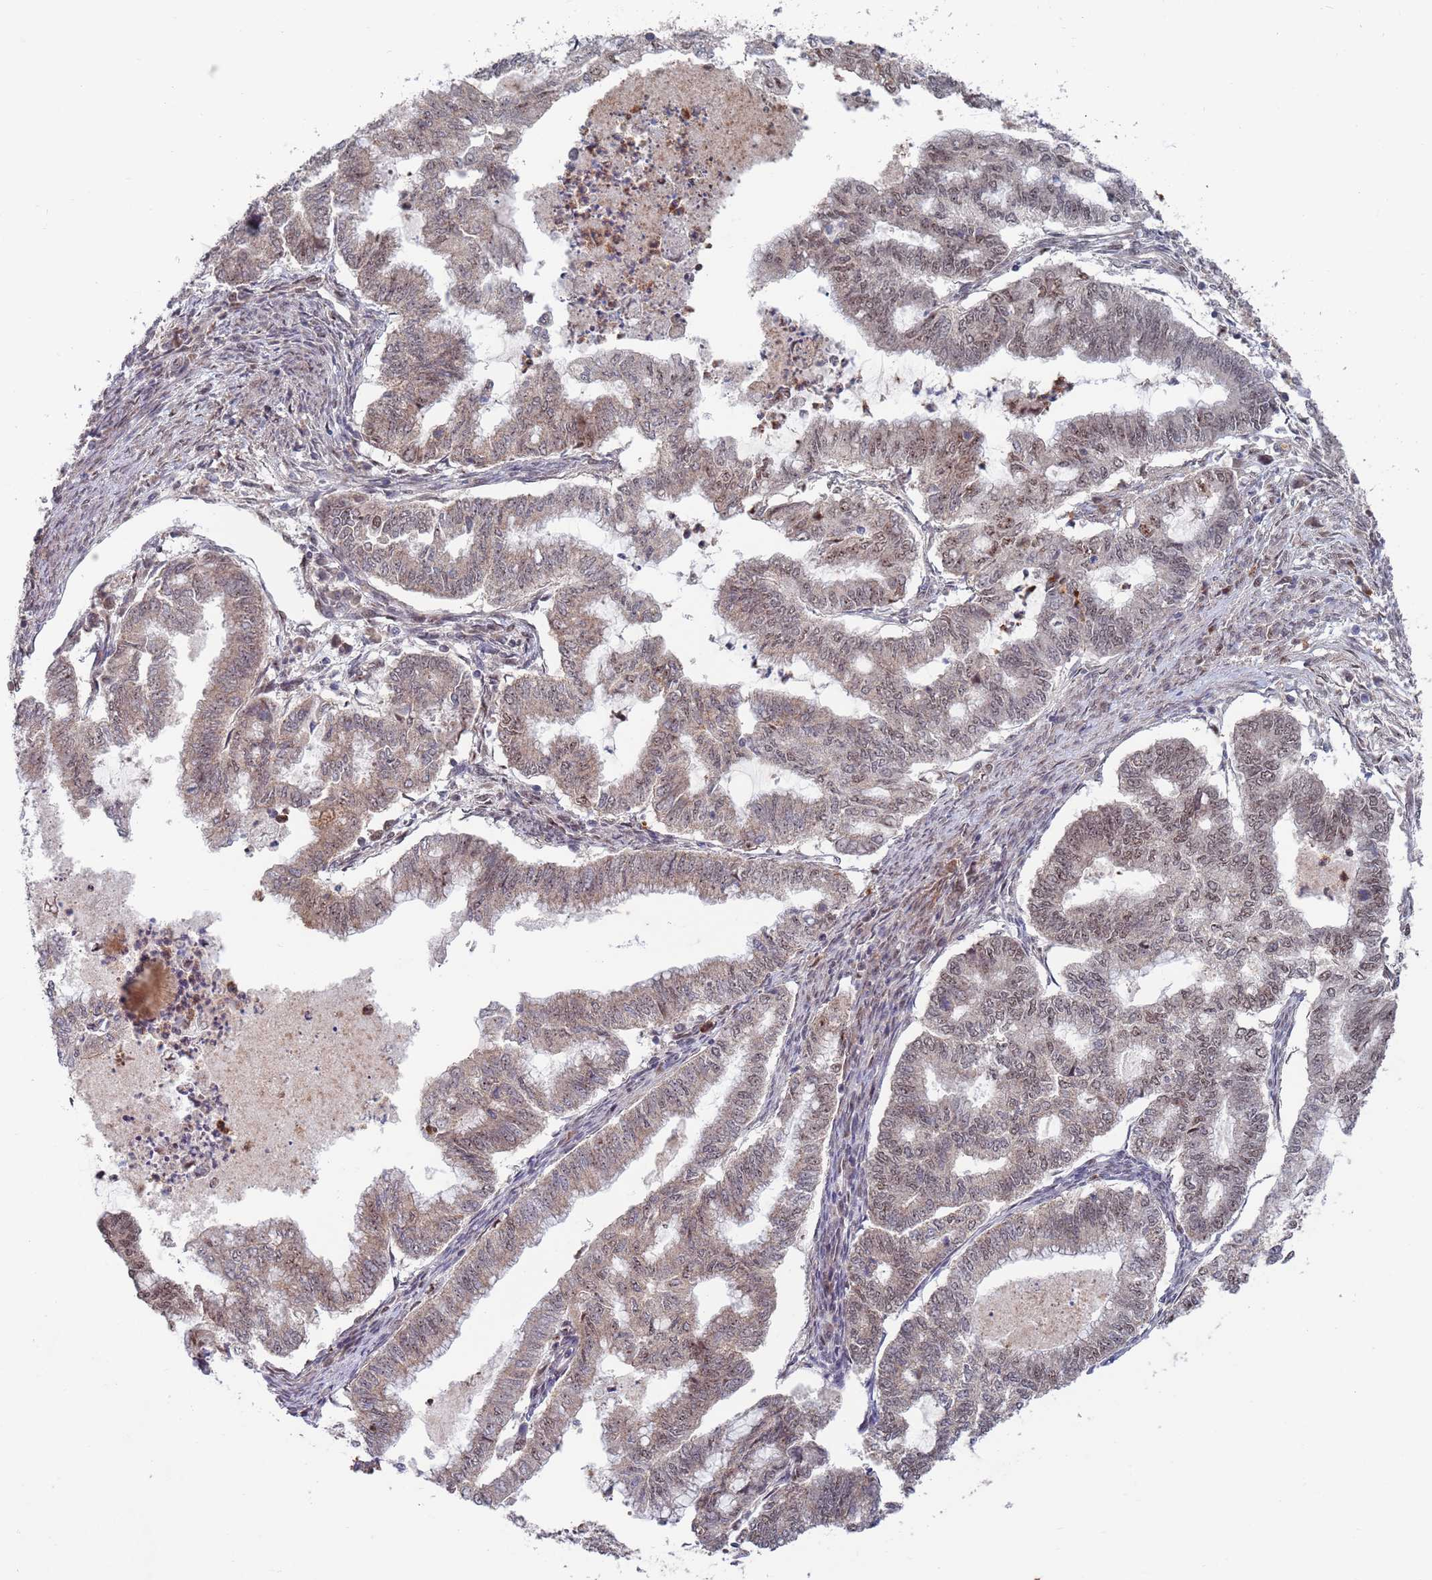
{"staining": {"intensity": "moderate", "quantity": "<25%", "location": "nuclear"}, "tissue": "endometrial cancer", "cell_type": "Tumor cells", "image_type": "cancer", "snomed": [{"axis": "morphology", "description": "Adenocarcinoma, NOS"}, {"axis": "topography", "description": "Endometrium"}], "caption": "An immunohistochemistry histopathology image of tumor tissue is shown. Protein staining in brown highlights moderate nuclear positivity in endometrial cancer (adenocarcinoma) within tumor cells.", "gene": "RPP25", "patient": {"sex": "female", "age": 79}}